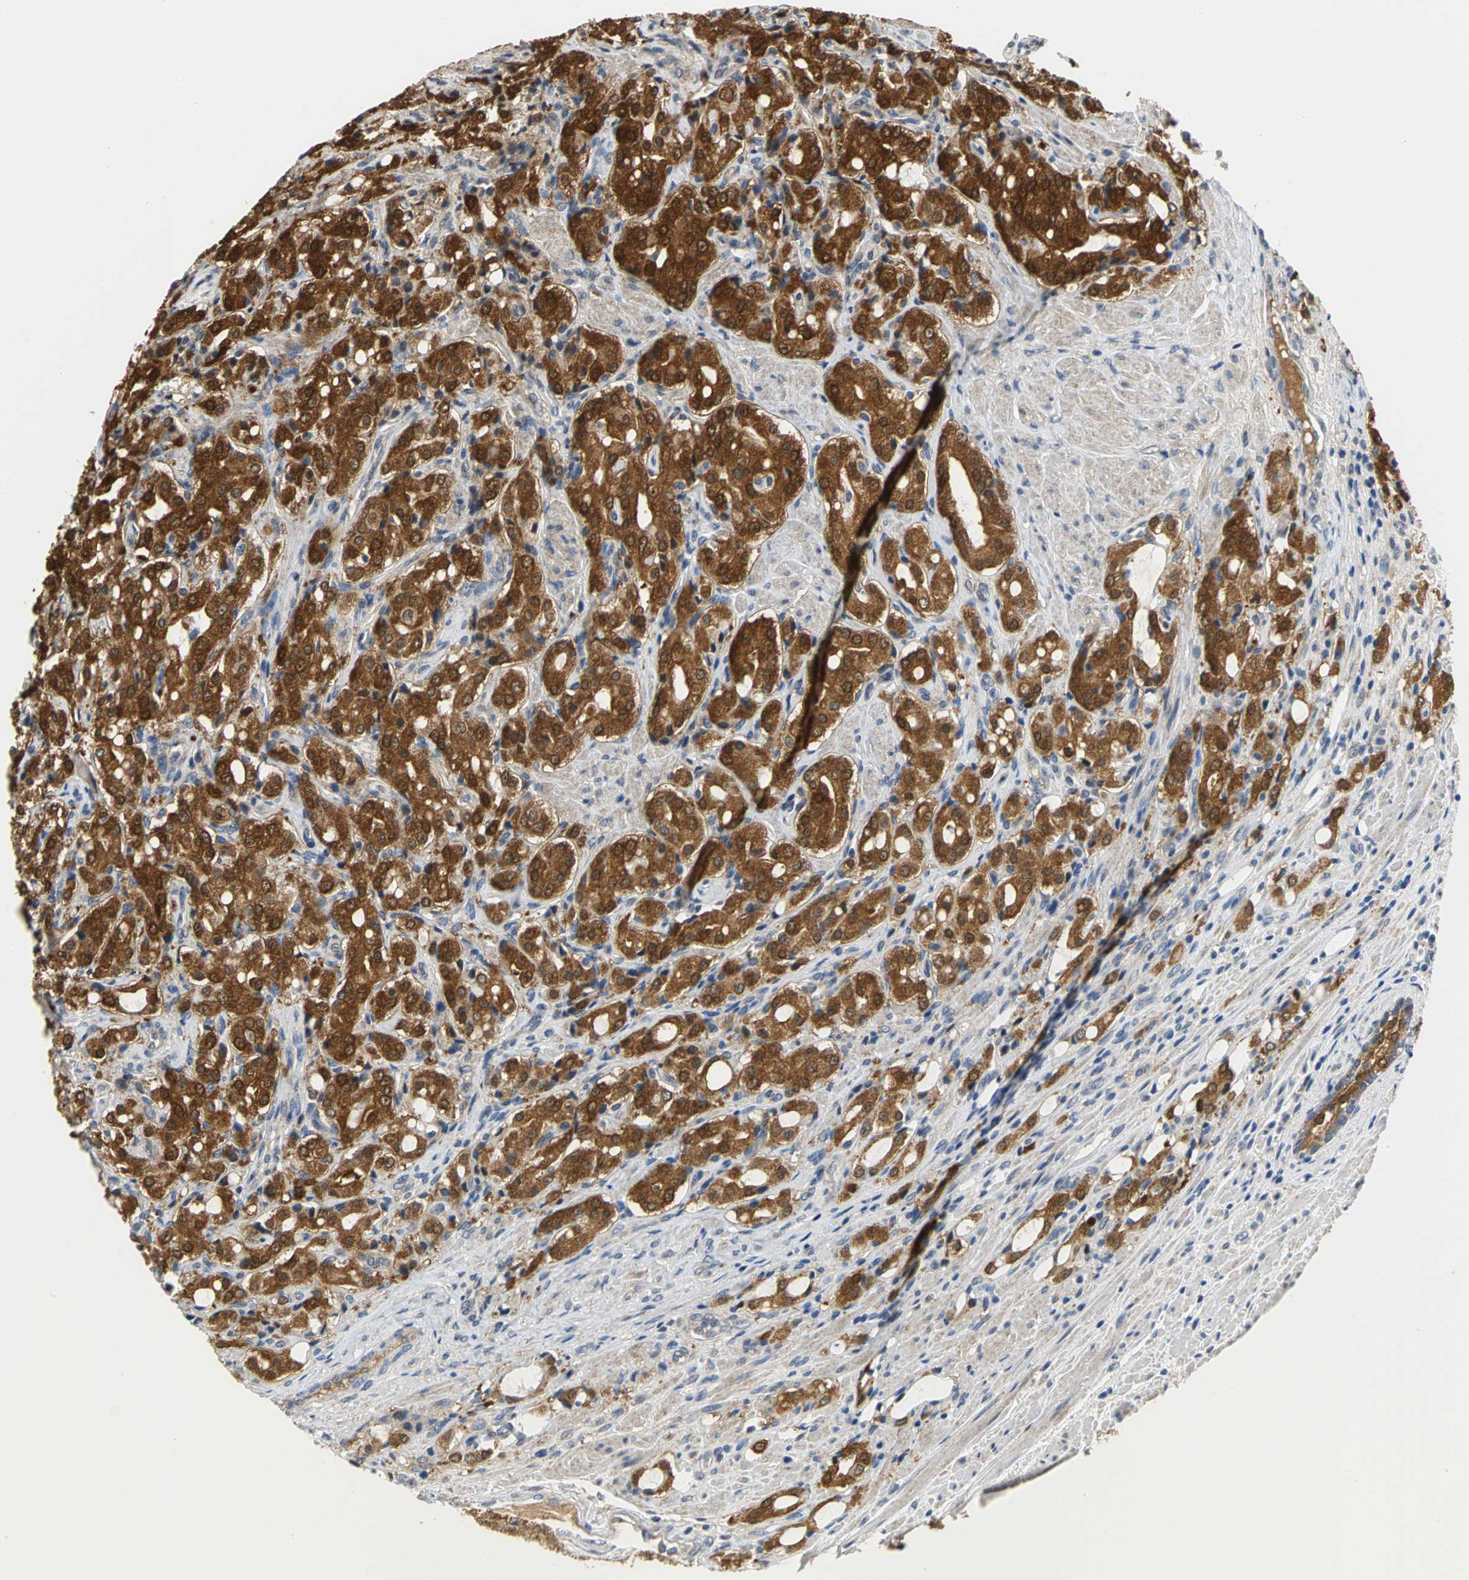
{"staining": {"intensity": "moderate", "quantity": ">75%", "location": "cytoplasmic/membranous"}, "tissue": "prostate cancer", "cell_type": "Tumor cells", "image_type": "cancer", "snomed": [{"axis": "morphology", "description": "Adenocarcinoma, High grade"}, {"axis": "topography", "description": "Prostate"}], "caption": "IHC of human prostate cancer (high-grade adenocarcinoma) displays medium levels of moderate cytoplasmic/membranous positivity in about >75% of tumor cells. The staining was performed using DAB to visualize the protein expression in brown, while the nuclei were stained in blue with hematoxylin (Magnification: 20x).", "gene": "PGM3", "patient": {"sex": "male", "age": 72}}